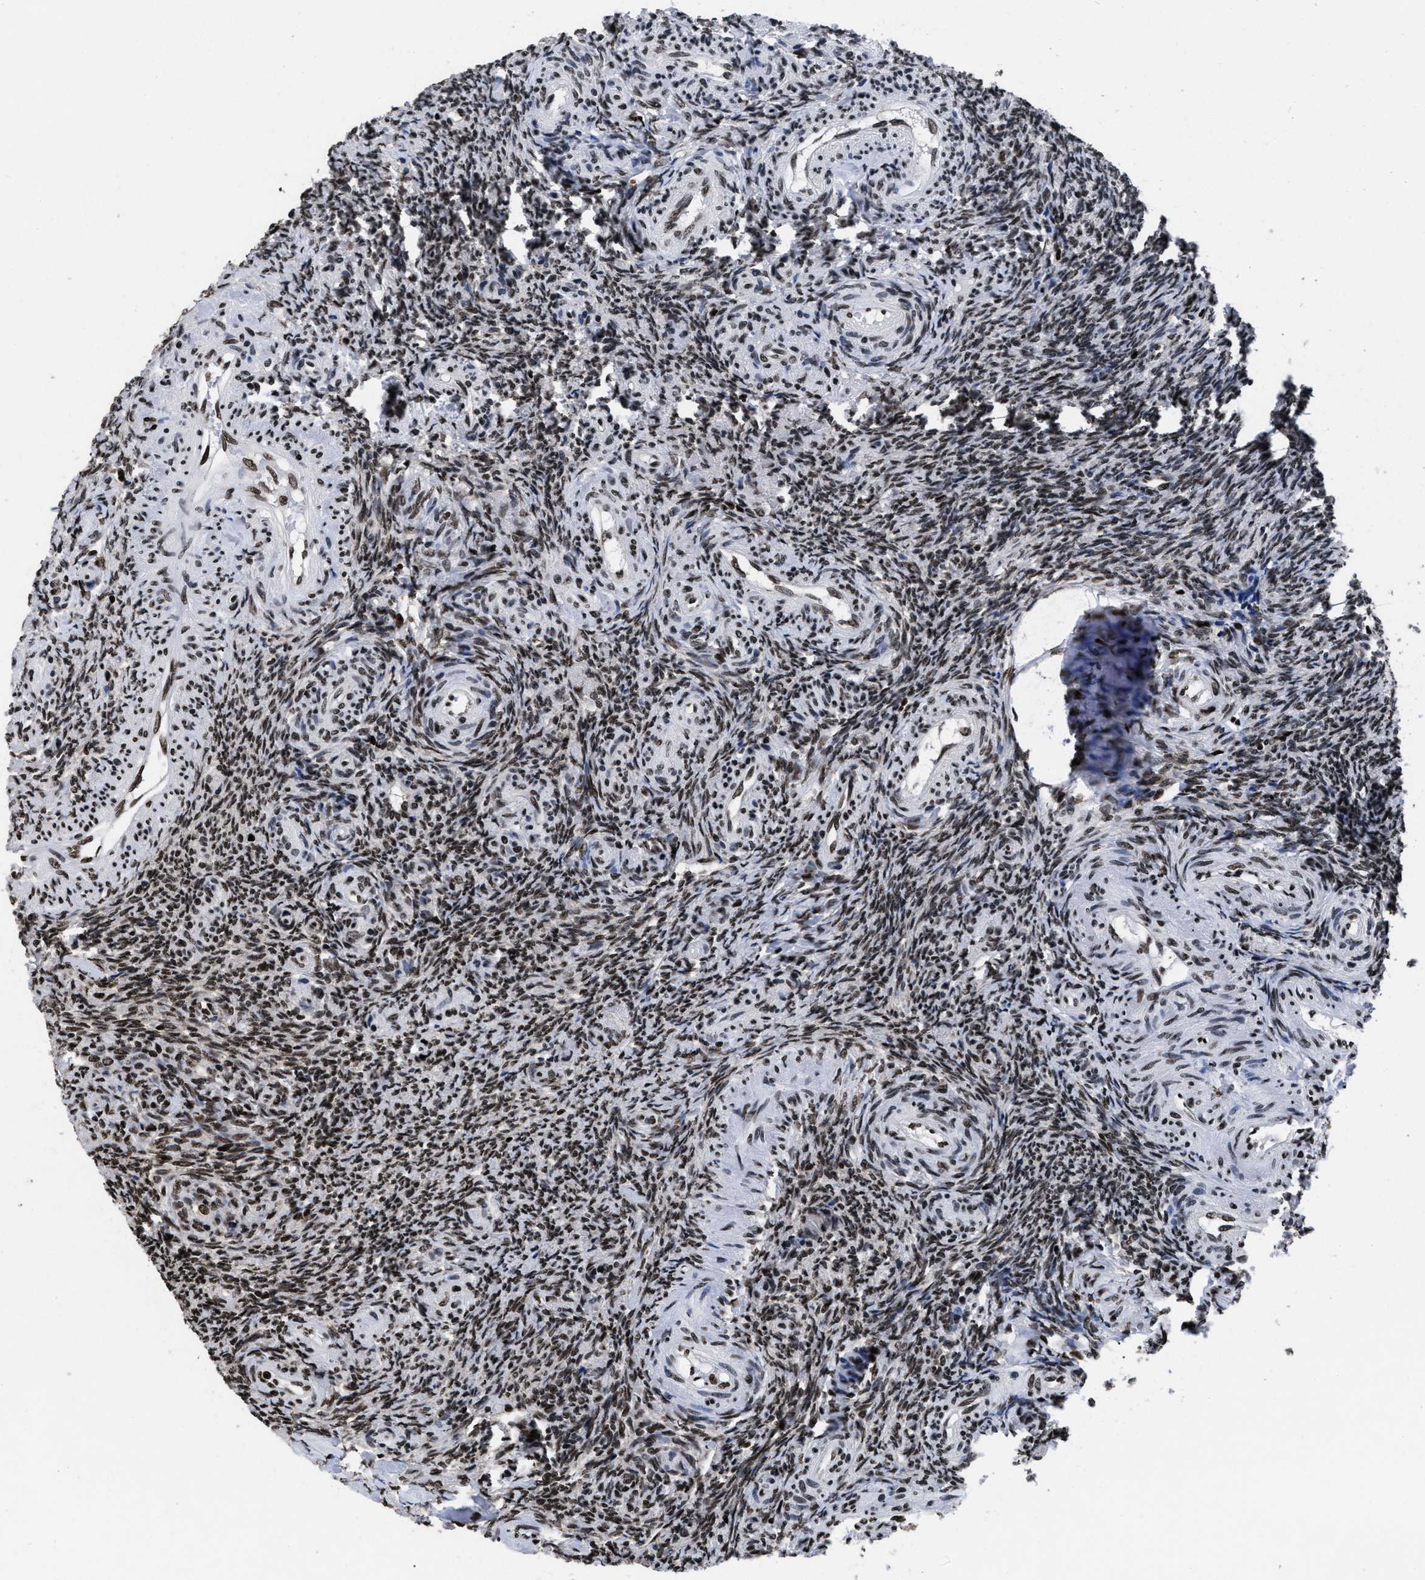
{"staining": {"intensity": "strong", "quantity": ">75%", "location": "nuclear"}, "tissue": "ovary", "cell_type": "Ovarian stroma cells", "image_type": "normal", "snomed": [{"axis": "morphology", "description": "Normal tissue, NOS"}, {"axis": "topography", "description": "Ovary"}], "caption": "Strong nuclear expression is appreciated in approximately >75% of ovarian stroma cells in unremarkable ovary.", "gene": "CALHM3", "patient": {"sex": "female", "age": 41}}